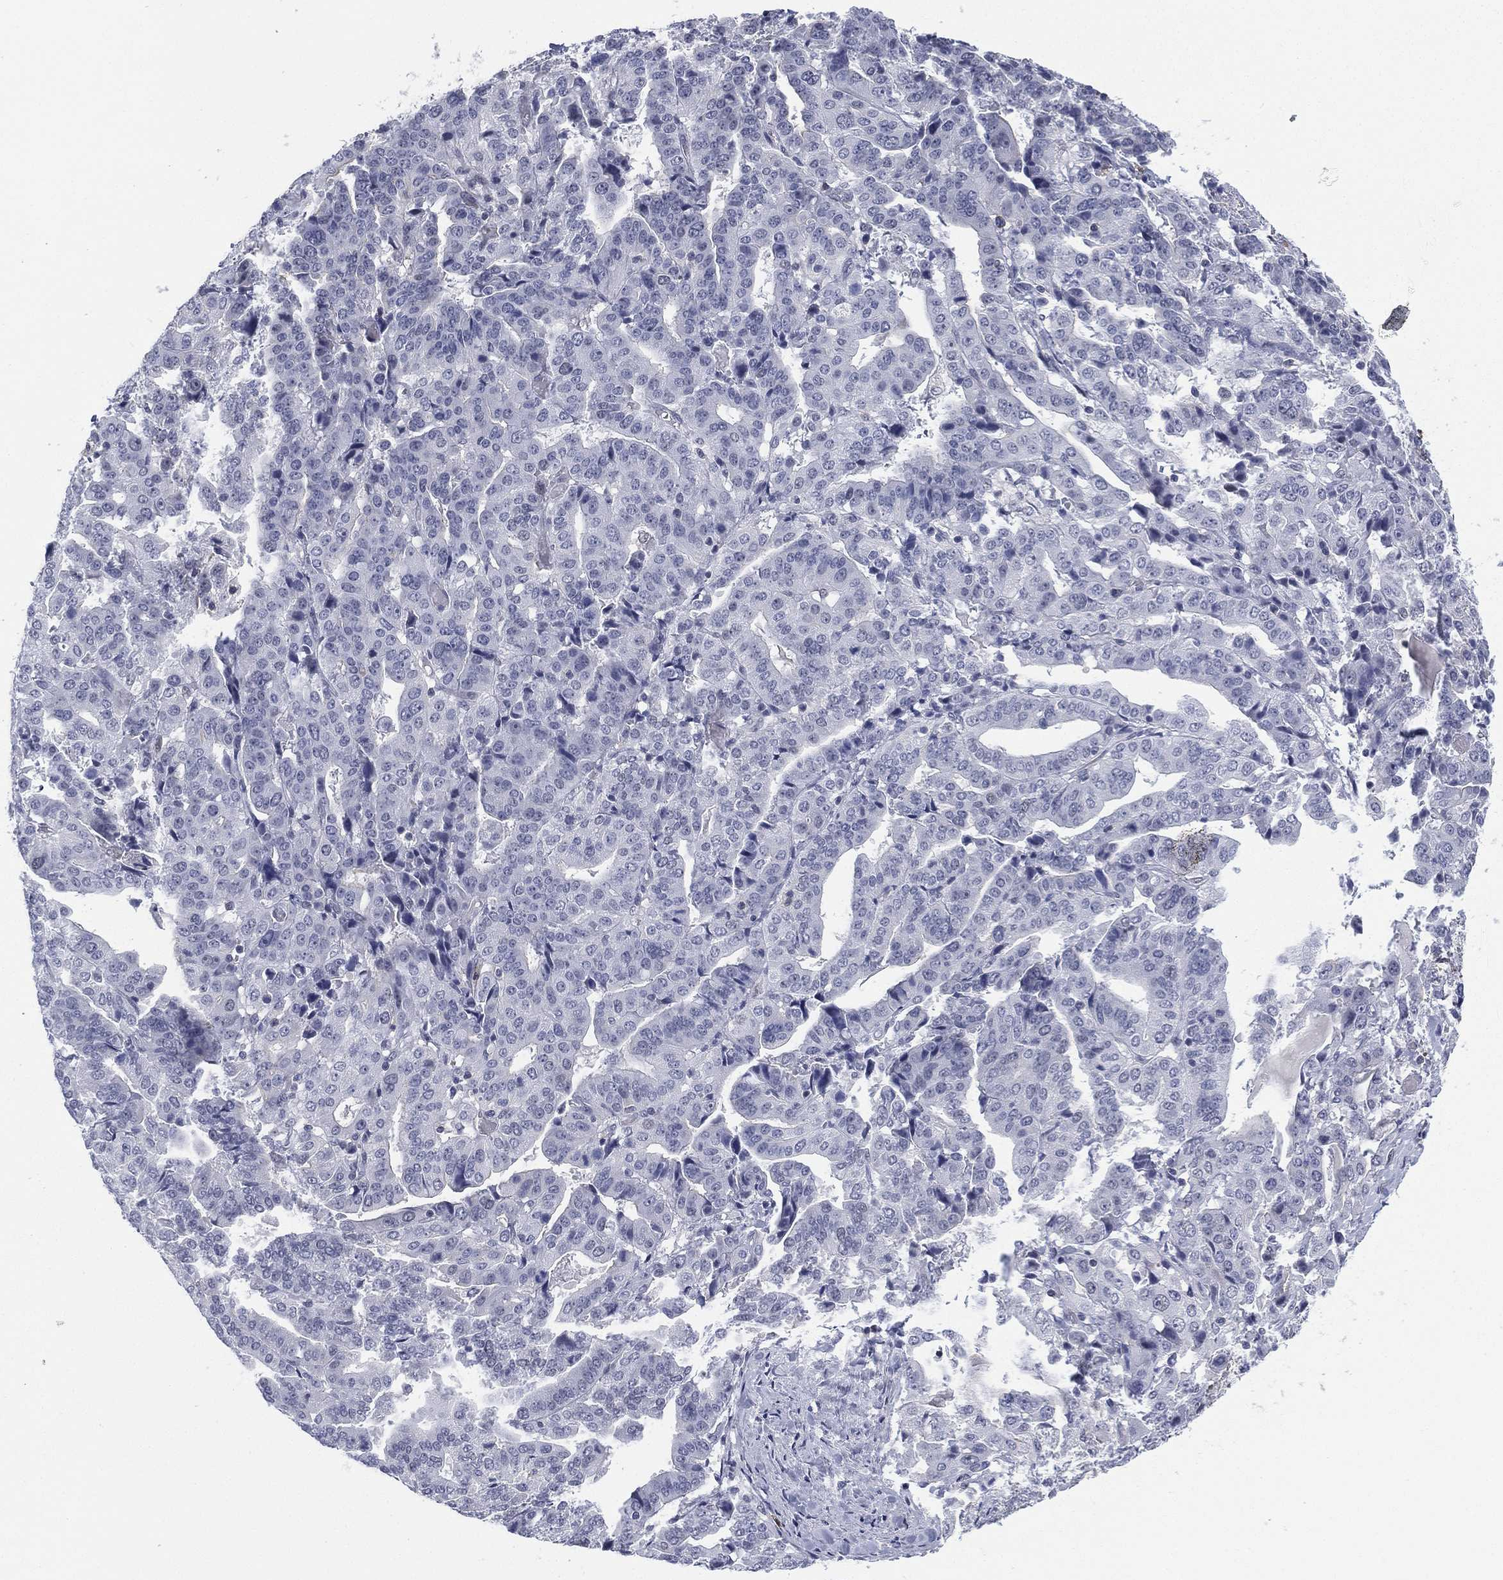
{"staining": {"intensity": "negative", "quantity": "none", "location": "none"}, "tissue": "stomach cancer", "cell_type": "Tumor cells", "image_type": "cancer", "snomed": [{"axis": "morphology", "description": "Adenocarcinoma, NOS"}, {"axis": "topography", "description": "Stomach"}], "caption": "Stomach cancer (adenocarcinoma) was stained to show a protein in brown. There is no significant positivity in tumor cells.", "gene": "ZNF711", "patient": {"sex": "male", "age": 48}}